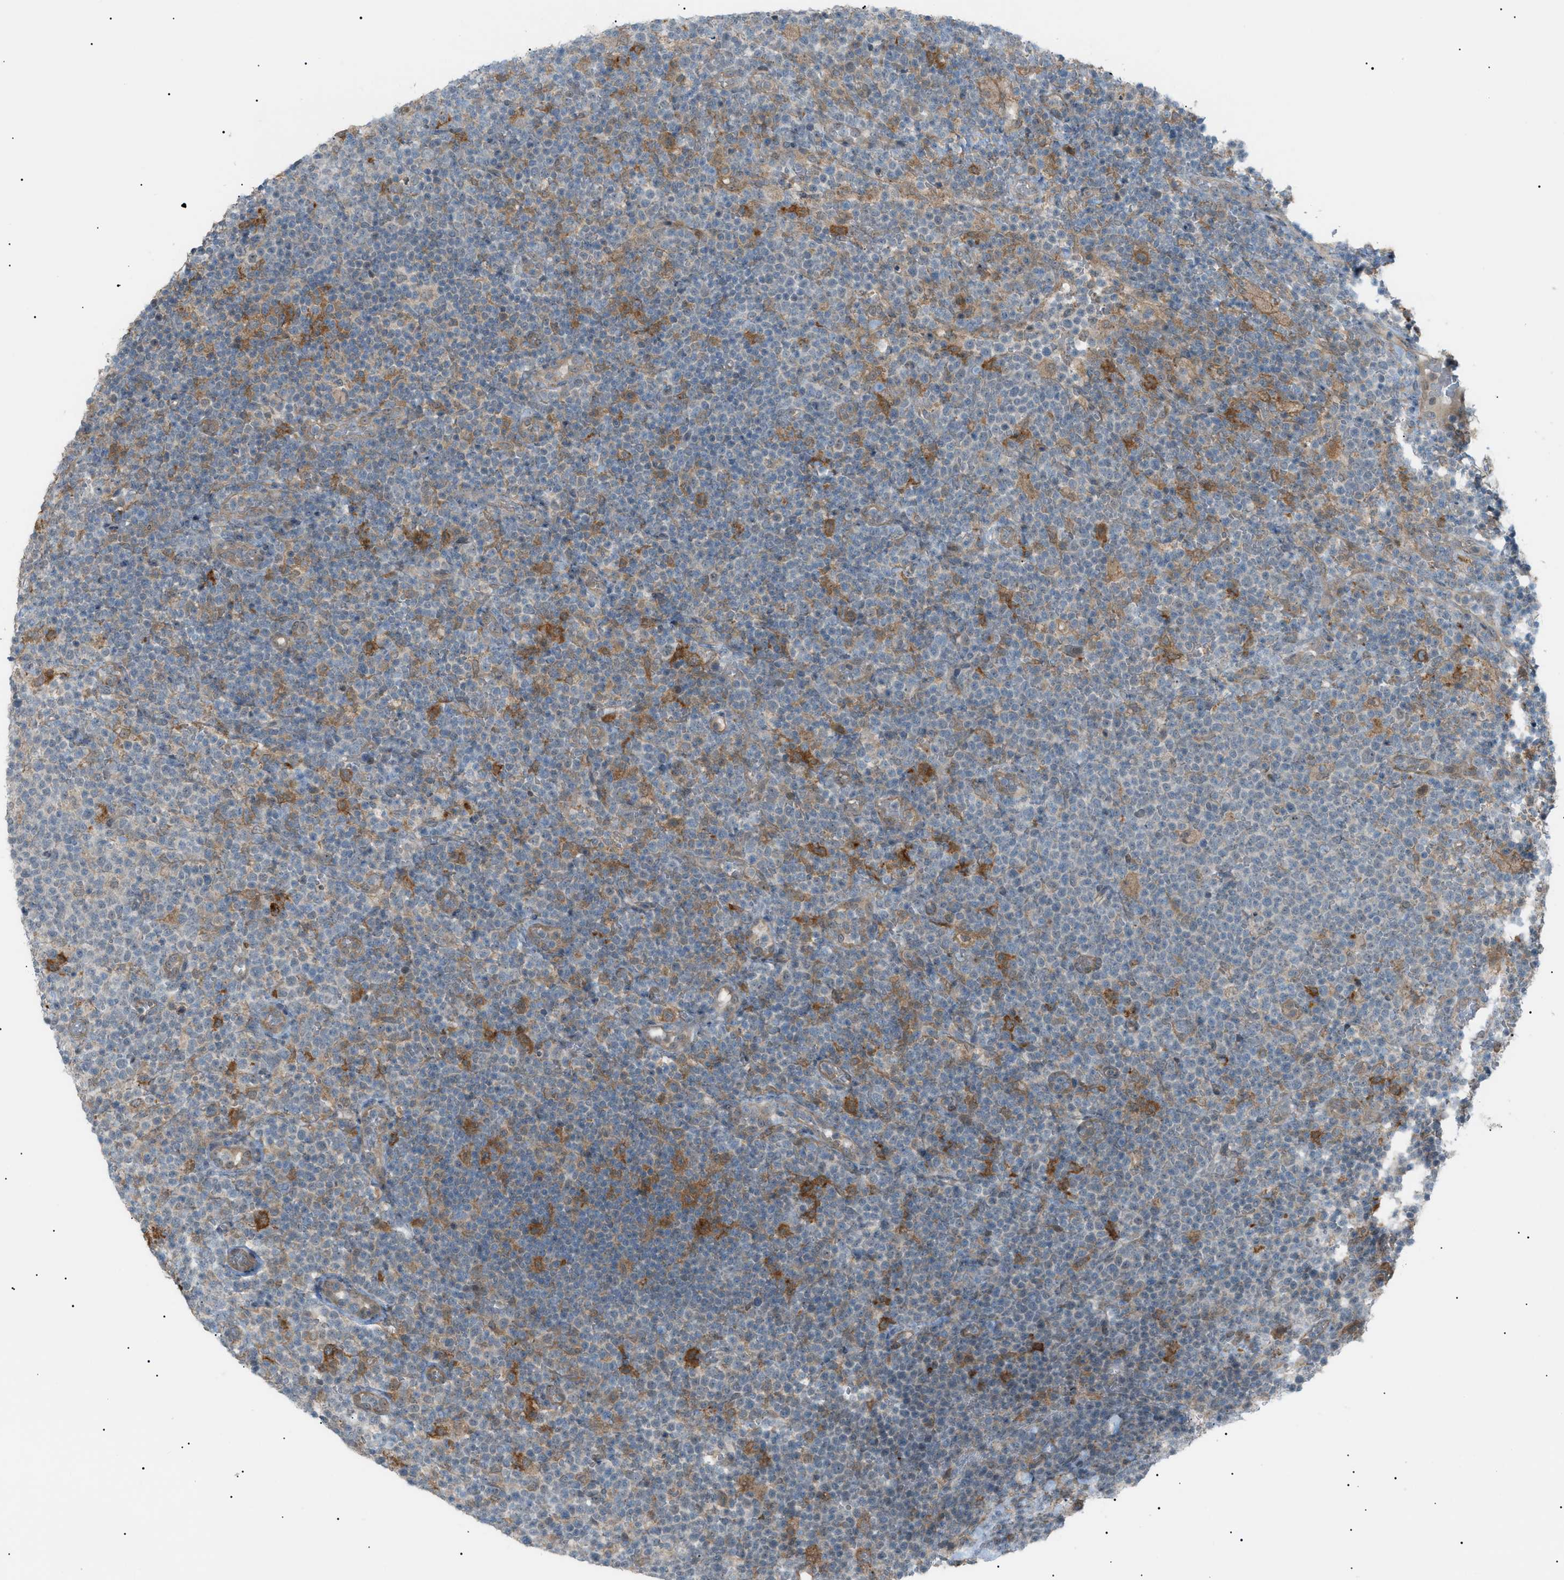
{"staining": {"intensity": "negative", "quantity": "none", "location": "none"}, "tissue": "lymphoma", "cell_type": "Tumor cells", "image_type": "cancer", "snomed": [{"axis": "morphology", "description": "Malignant lymphoma, non-Hodgkin's type, High grade"}, {"axis": "topography", "description": "Lymph node"}], "caption": "The image demonstrates no staining of tumor cells in malignant lymphoma, non-Hodgkin's type (high-grade).", "gene": "LPIN2", "patient": {"sex": "male", "age": 61}}